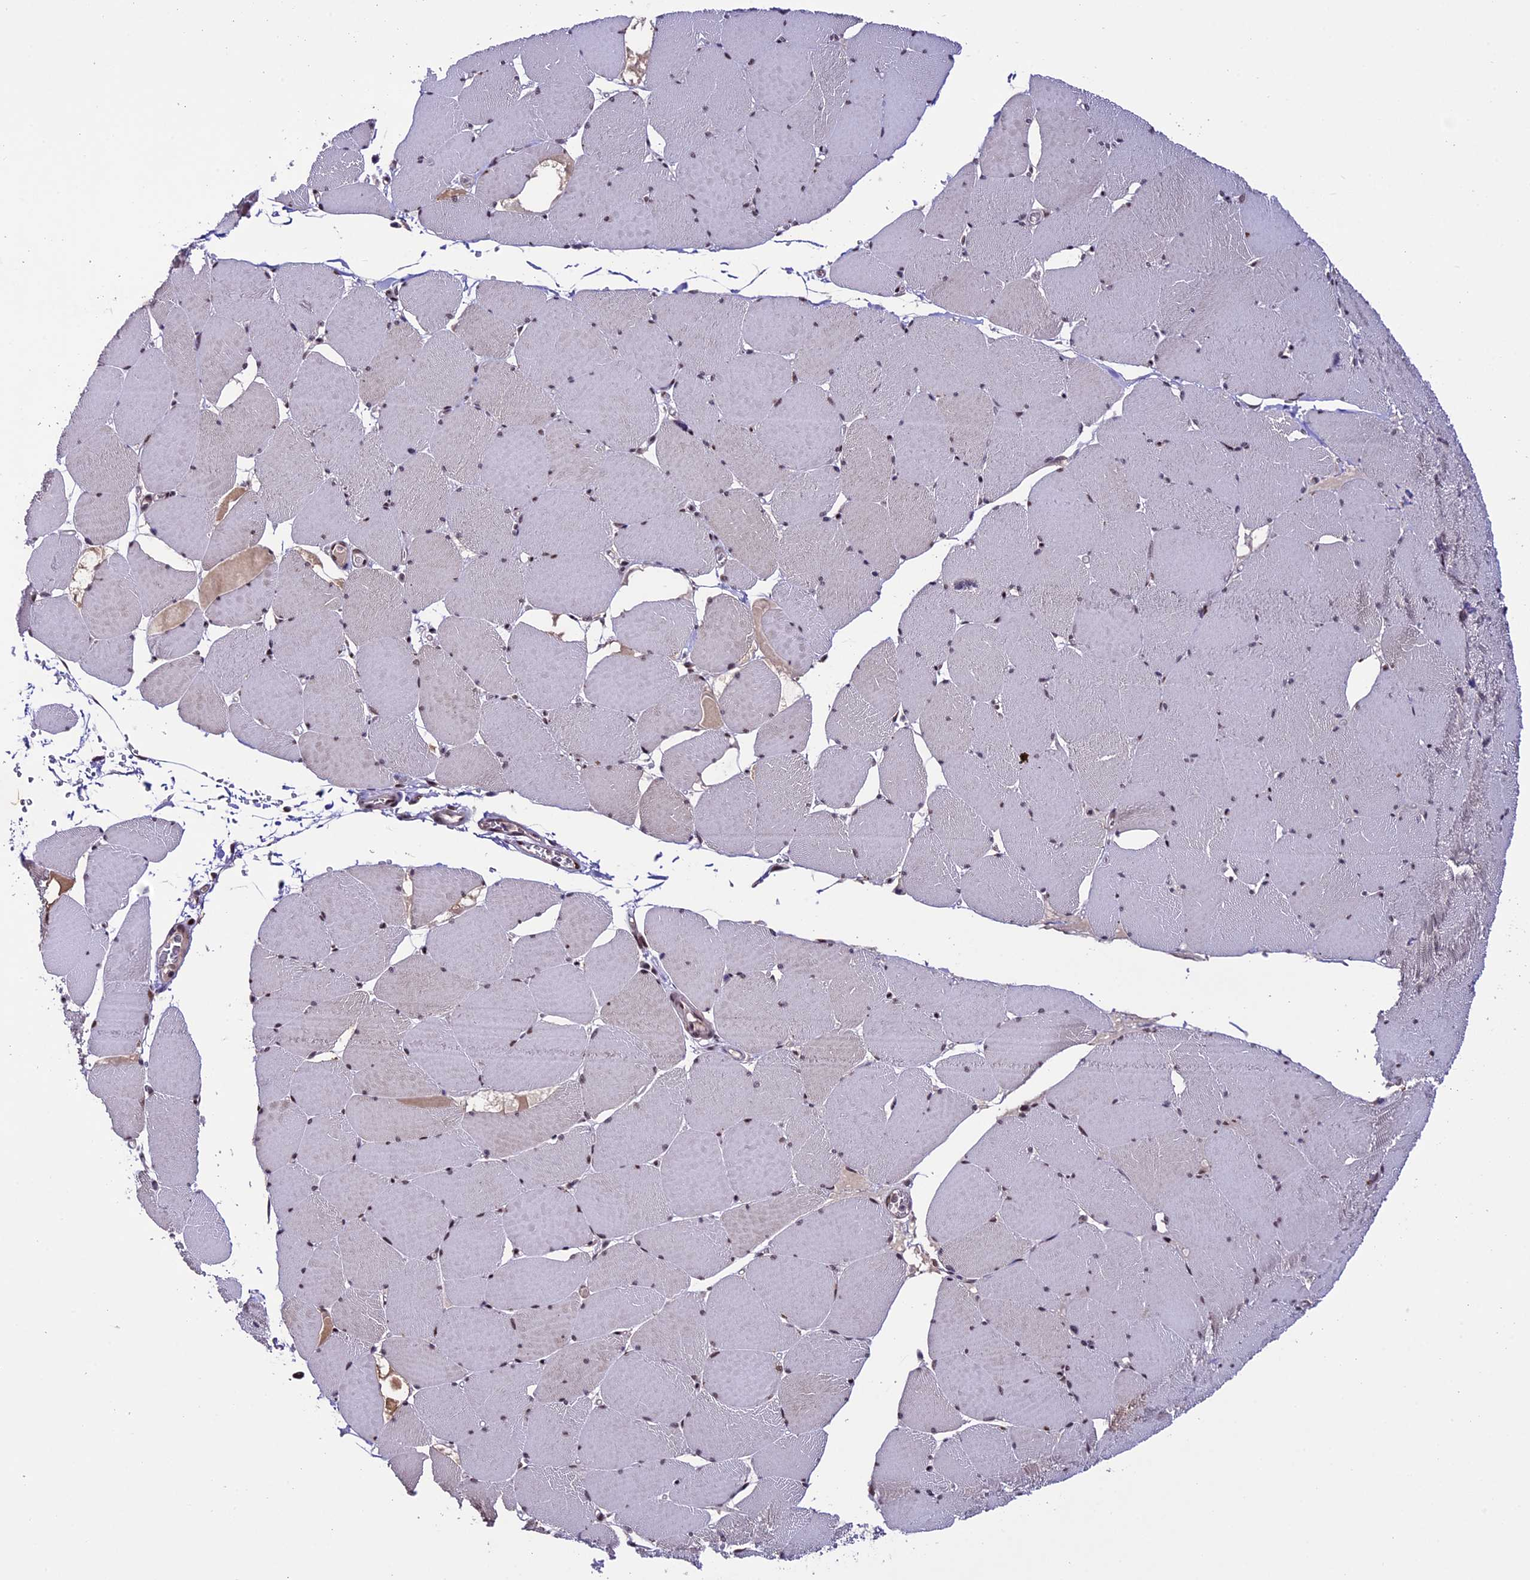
{"staining": {"intensity": "moderate", "quantity": ">75%", "location": "nuclear"}, "tissue": "skeletal muscle", "cell_type": "Myocytes", "image_type": "normal", "snomed": [{"axis": "morphology", "description": "Normal tissue, NOS"}, {"axis": "topography", "description": "Skeletal muscle"}, {"axis": "topography", "description": "Head-Neck"}], "caption": "Protein expression analysis of unremarkable skeletal muscle exhibits moderate nuclear staining in about >75% of myocytes.", "gene": "TCP11L2", "patient": {"sex": "male", "age": 66}}